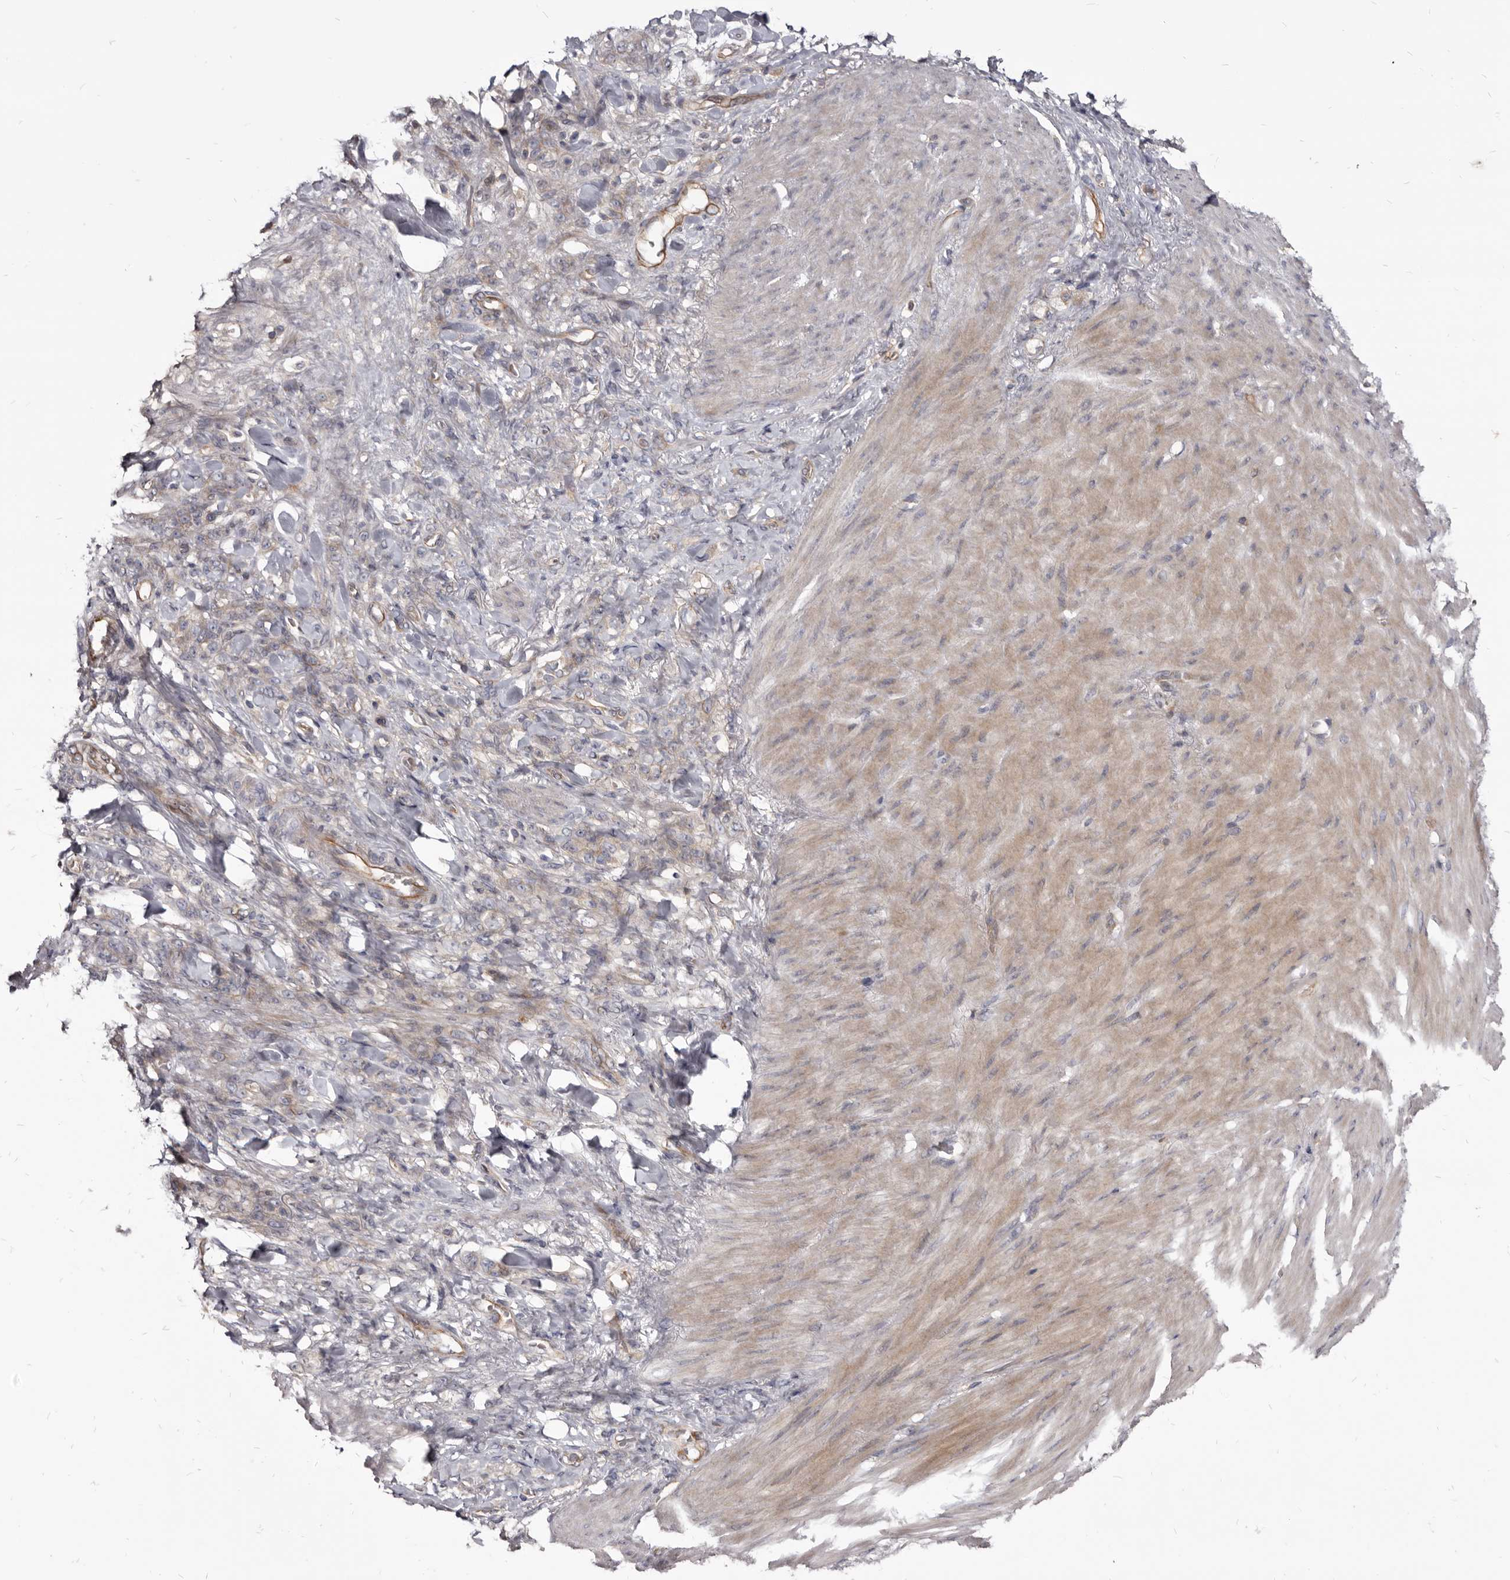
{"staining": {"intensity": "weak", "quantity": "<25%", "location": "cytoplasmic/membranous"}, "tissue": "stomach cancer", "cell_type": "Tumor cells", "image_type": "cancer", "snomed": [{"axis": "morphology", "description": "Normal tissue, NOS"}, {"axis": "morphology", "description": "Adenocarcinoma, NOS"}, {"axis": "topography", "description": "Stomach"}], "caption": "Stomach cancer was stained to show a protein in brown. There is no significant positivity in tumor cells.", "gene": "FAS", "patient": {"sex": "male", "age": 82}}